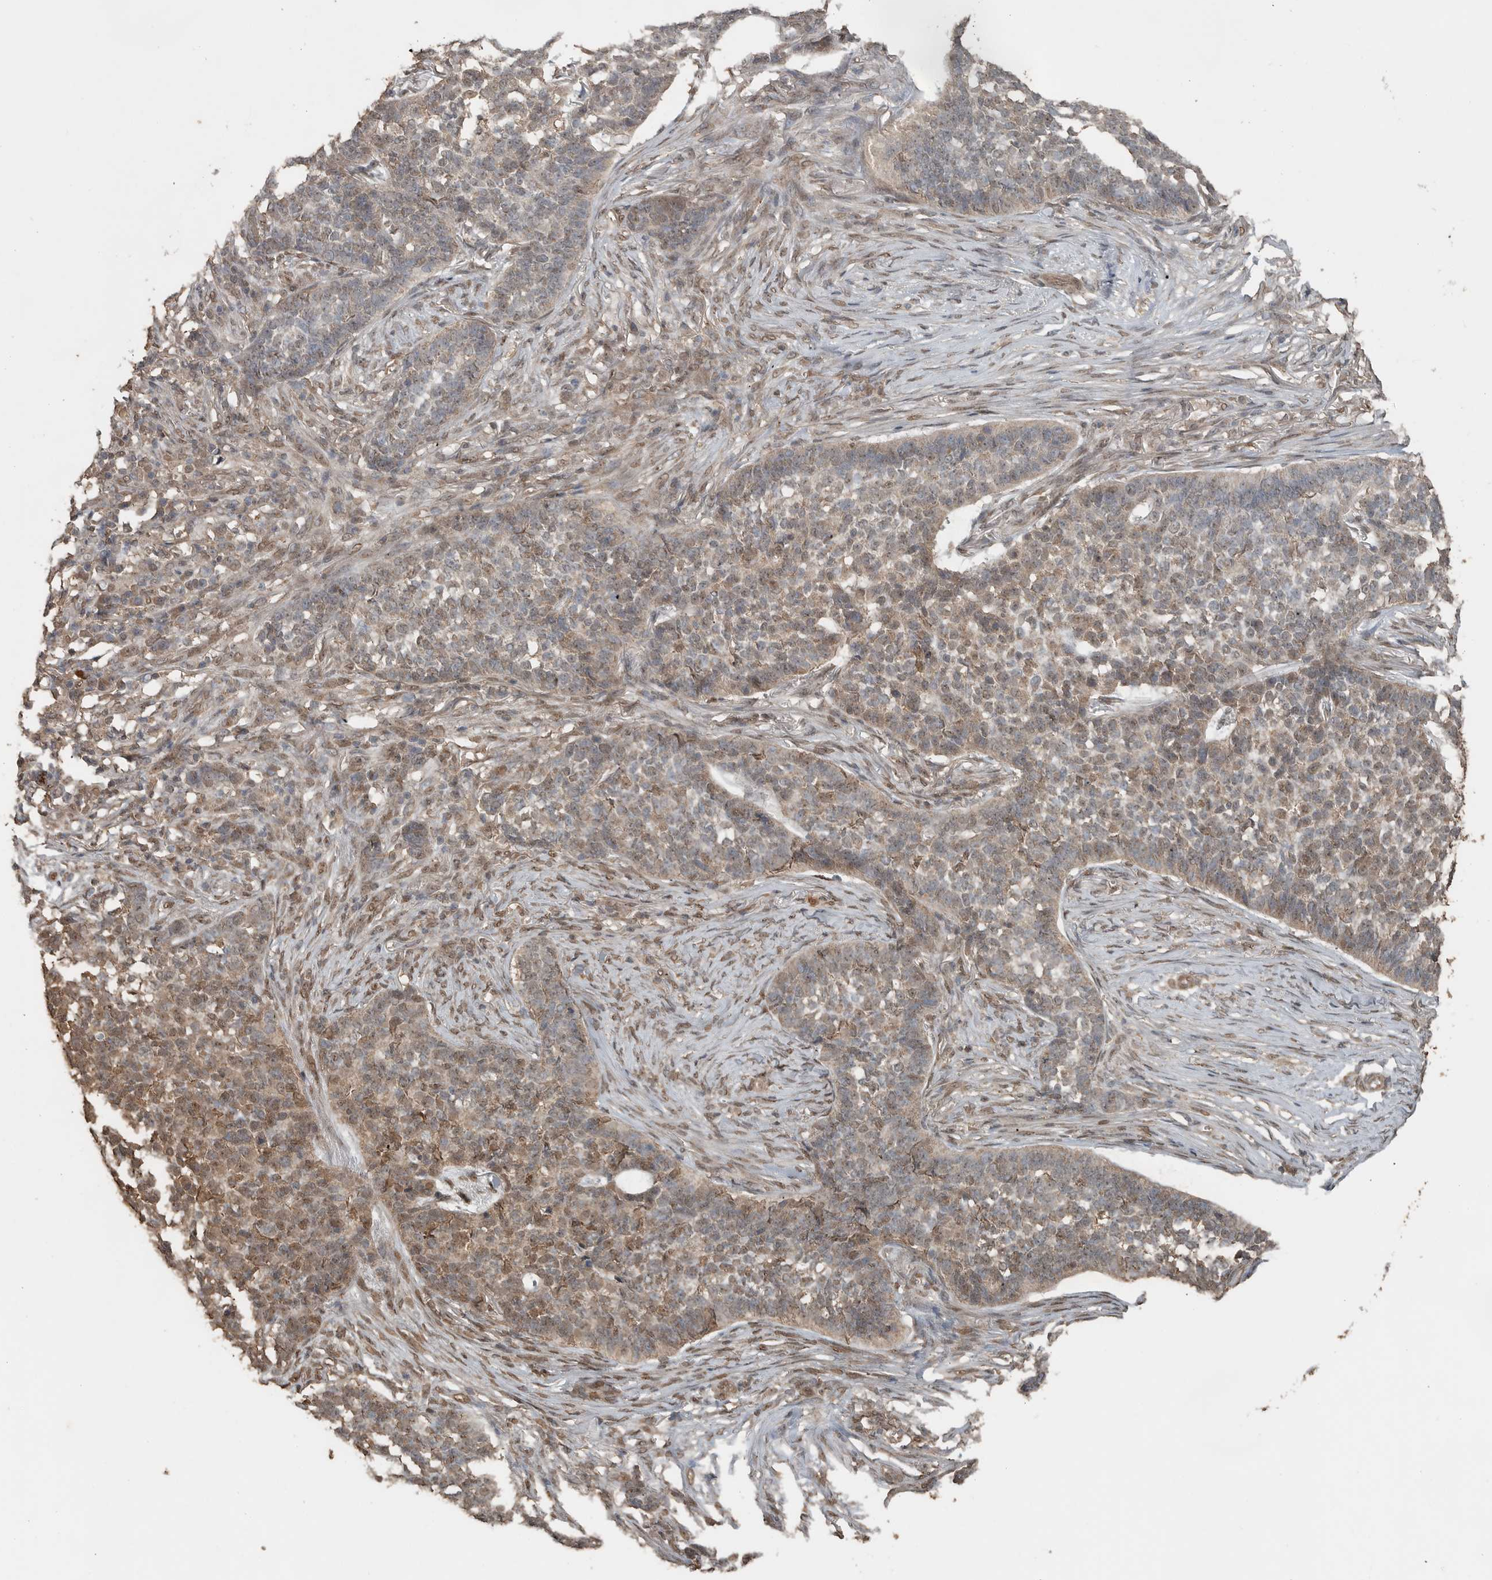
{"staining": {"intensity": "weak", "quantity": "25%-75%", "location": "cytoplasmic/membranous,nuclear"}, "tissue": "skin cancer", "cell_type": "Tumor cells", "image_type": "cancer", "snomed": [{"axis": "morphology", "description": "Basal cell carcinoma"}, {"axis": "topography", "description": "Skin"}], "caption": "This is a micrograph of immunohistochemistry (IHC) staining of skin basal cell carcinoma, which shows weak positivity in the cytoplasmic/membranous and nuclear of tumor cells.", "gene": "BLZF1", "patient": {"sex": "male", "age": 85}}